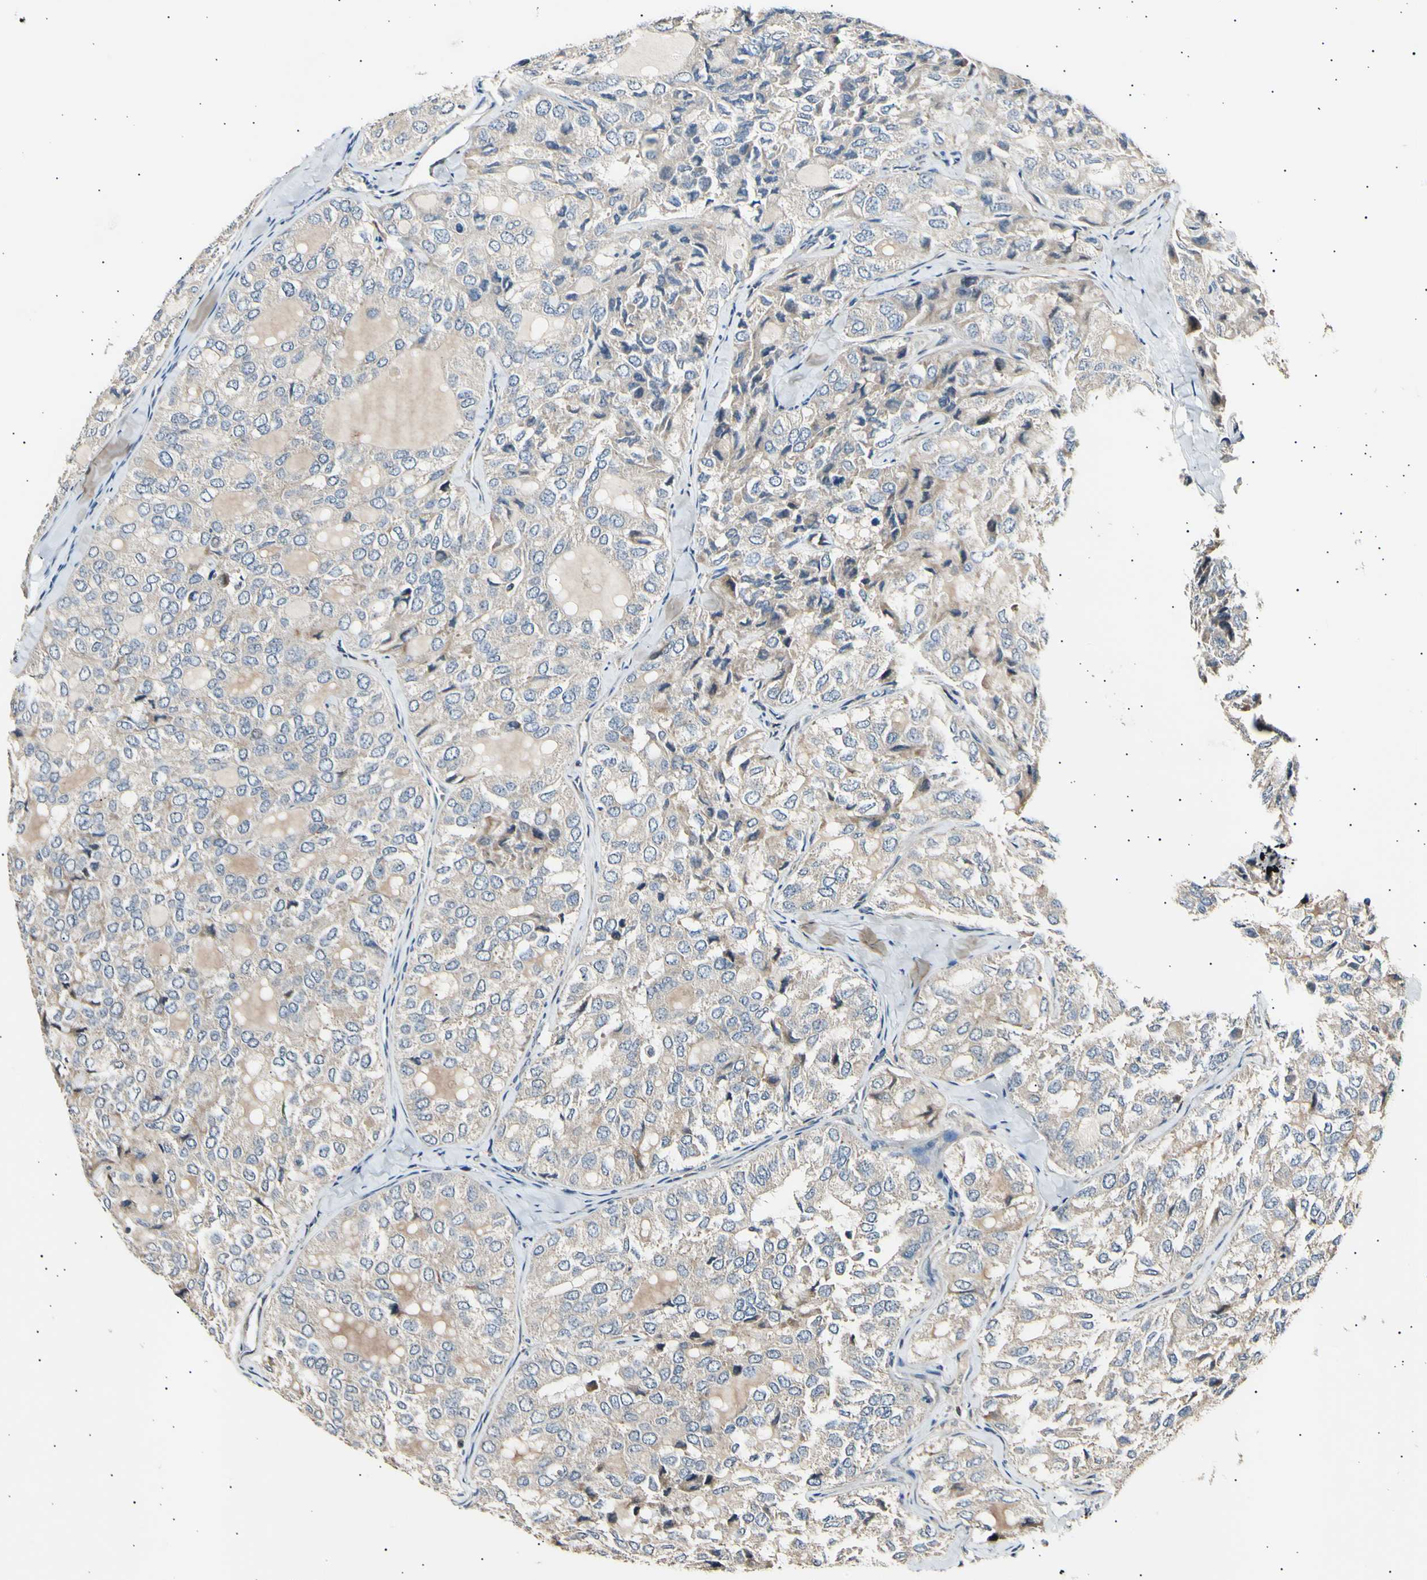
{"staining": {"intensity": "weak", "quantity": ">75%", "location": "cytoplasmic/membranous"}, "tissue": "thyroid cancer", "cell_type": "Tumor cells", "image_type": "cancer", "snomed": [{"axis": "morphology", "description": "Follicular adenoma carcinoma, NOS"}, {"axis": "topography", "description": "Thyroid gland"}], "caption": "The image demonstrates a brown stain indicating the presence of a protein in the cytoplasmic/membranous of tumor cells in thyroid follicular adenoma carcinoma. The staining was performed using DAB (3,3'-diaminobenzidine) to visualize the protein expression in brown, while the nuclei were stained in blue with hematoxylin (Magnification: 20x).", "gene": "ITGA6", "patient": {"sex": "male", "age": 75}}